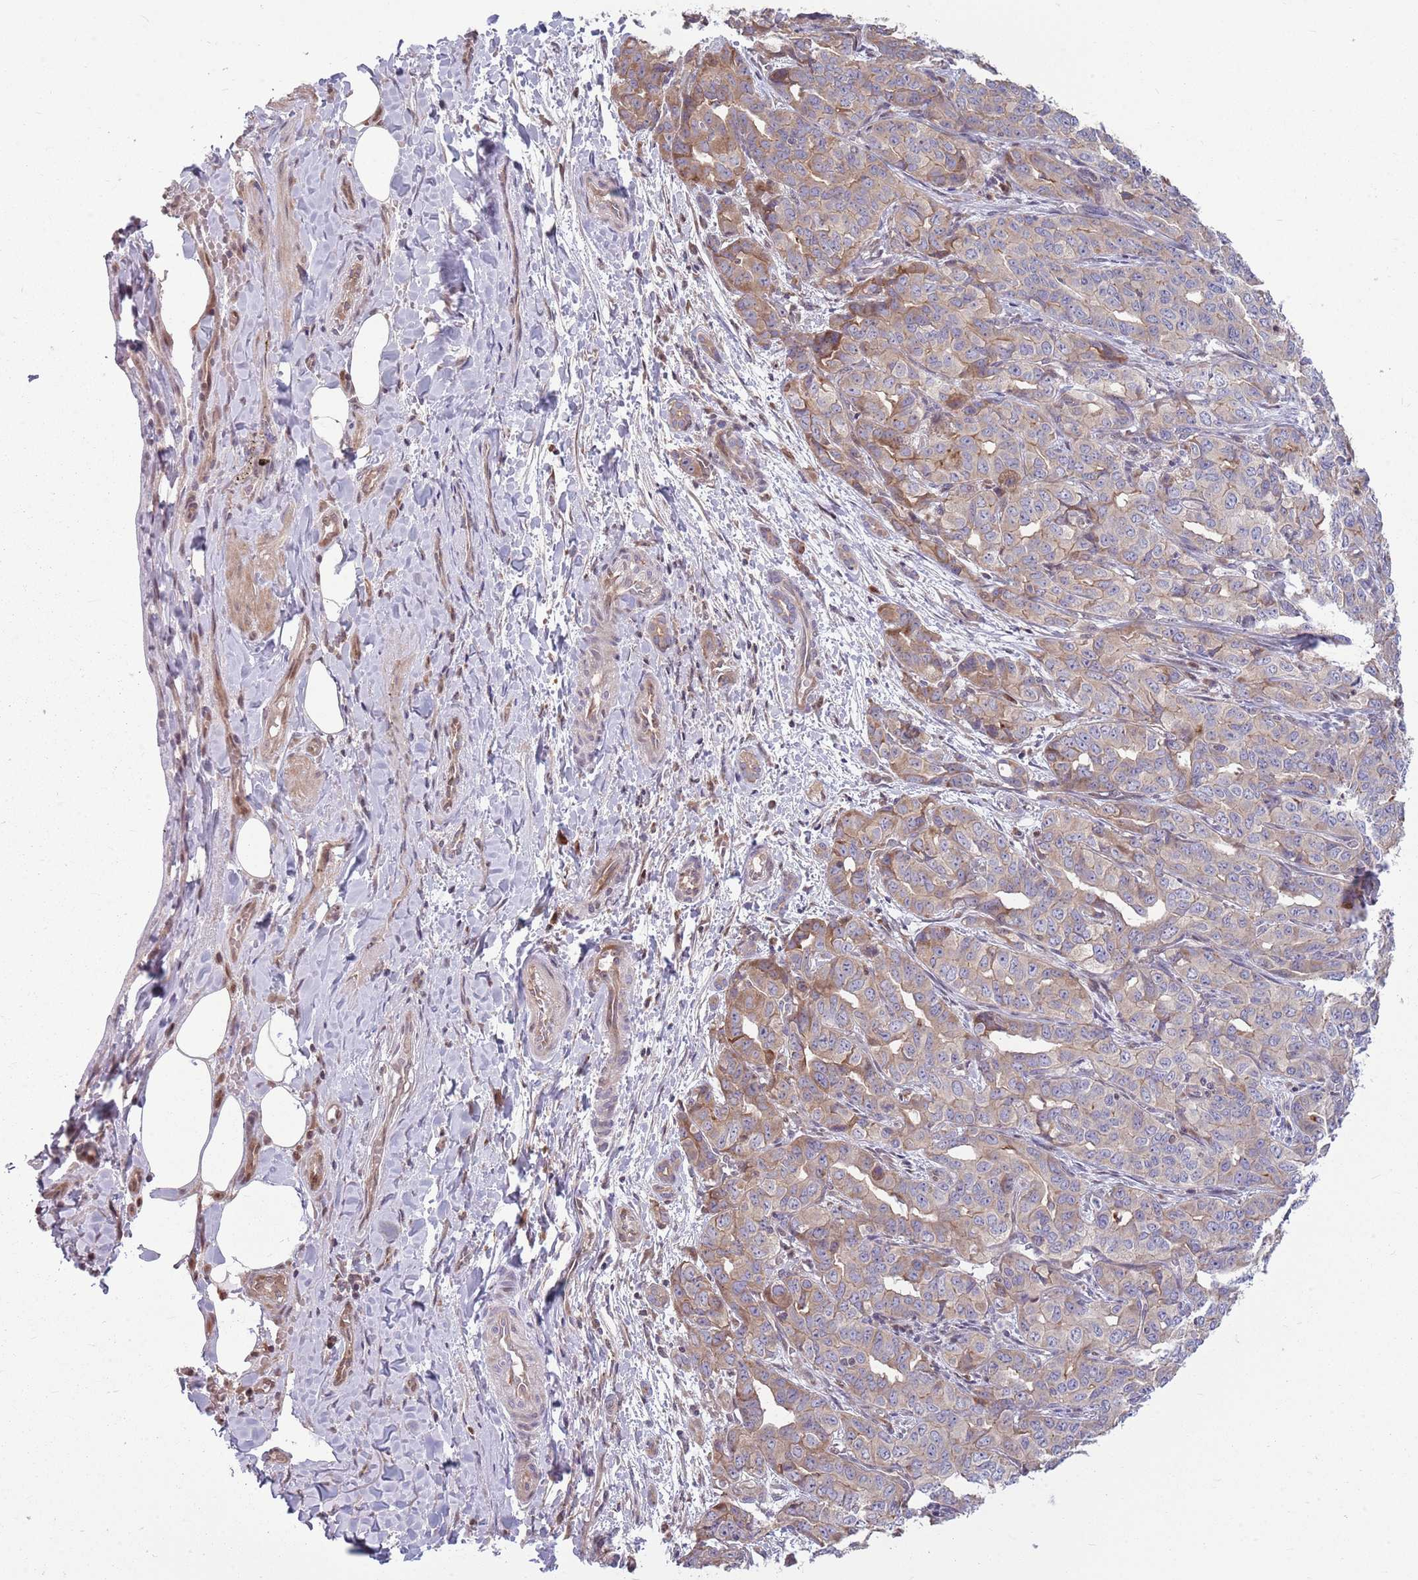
{"staining": {"intensity": "moderate", "quantity": "<25%", "location": "cytoplasmic/membranous"}, "tissue": "liver cancer", "cell_type": "Tumor cells", "image_type": "cancer", "snomed": [{"axis": "morphology", "description": "Cholangiocarcinoma"}, {"axis": "topography", "description": "Liver"}], "caption": "This is an image of immunohistochemistry (IHC) staining of liver cancer (cholangiocarcinoma), which shows moderate staining in the cytoplasmic/membranous of tumor cells.", "gene": "PPP1R27", "patient": {"sex": "male", "age": 59}}